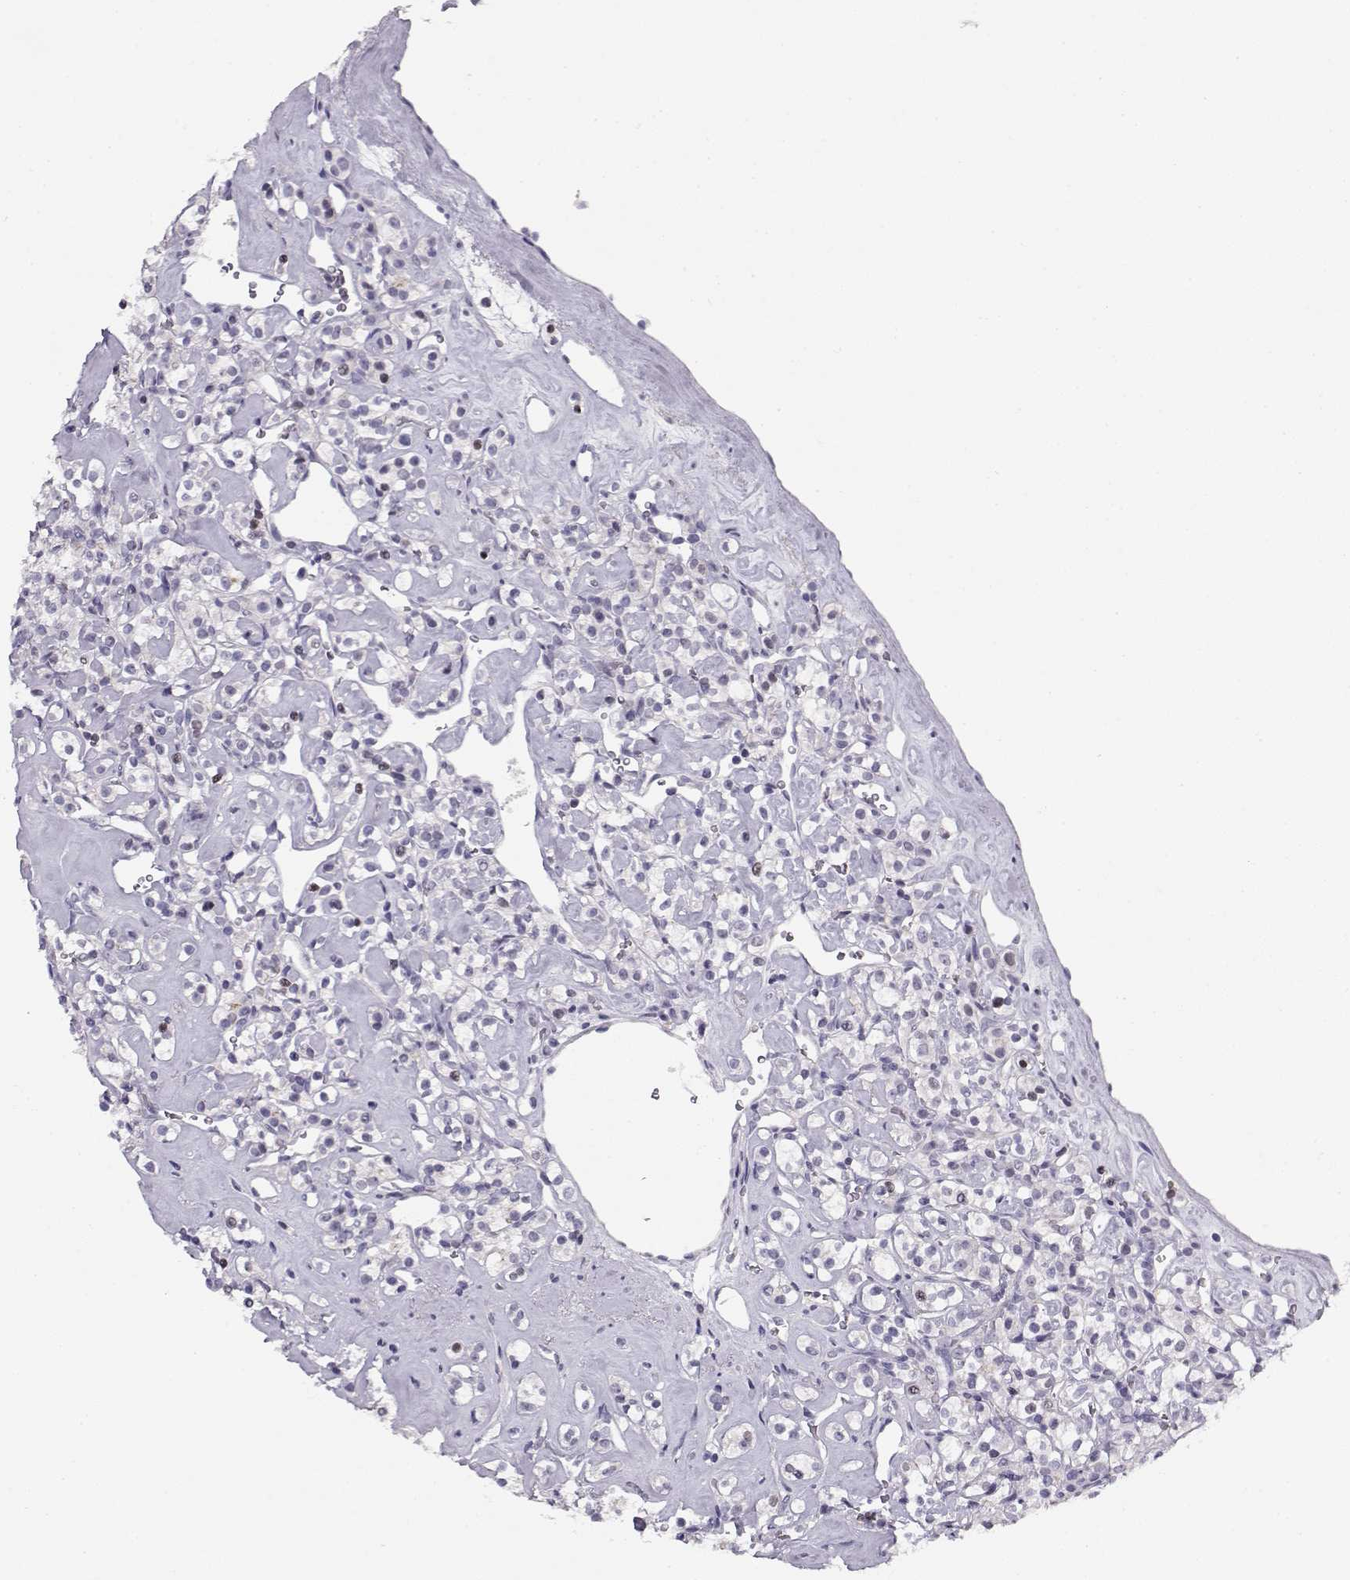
{"staining": {"intensity": "negative", "quantity": "none", "location": "none"}, "tissue": "renal cancer", "cell_type": "Tumor cells", "image_type": "cancer", "snomed": [{"axis": "morphology", "description": "Adenocarcinoma, NOS"}, {"axis": "topography", "description": "Kidney"}], "caption": "This is a image of immunohistochemistry staining of renal adenocarcinoma, which shows no staining in tumor cells.", "gene": "CRX", "patient": {"sex": "male", "age": 77}}